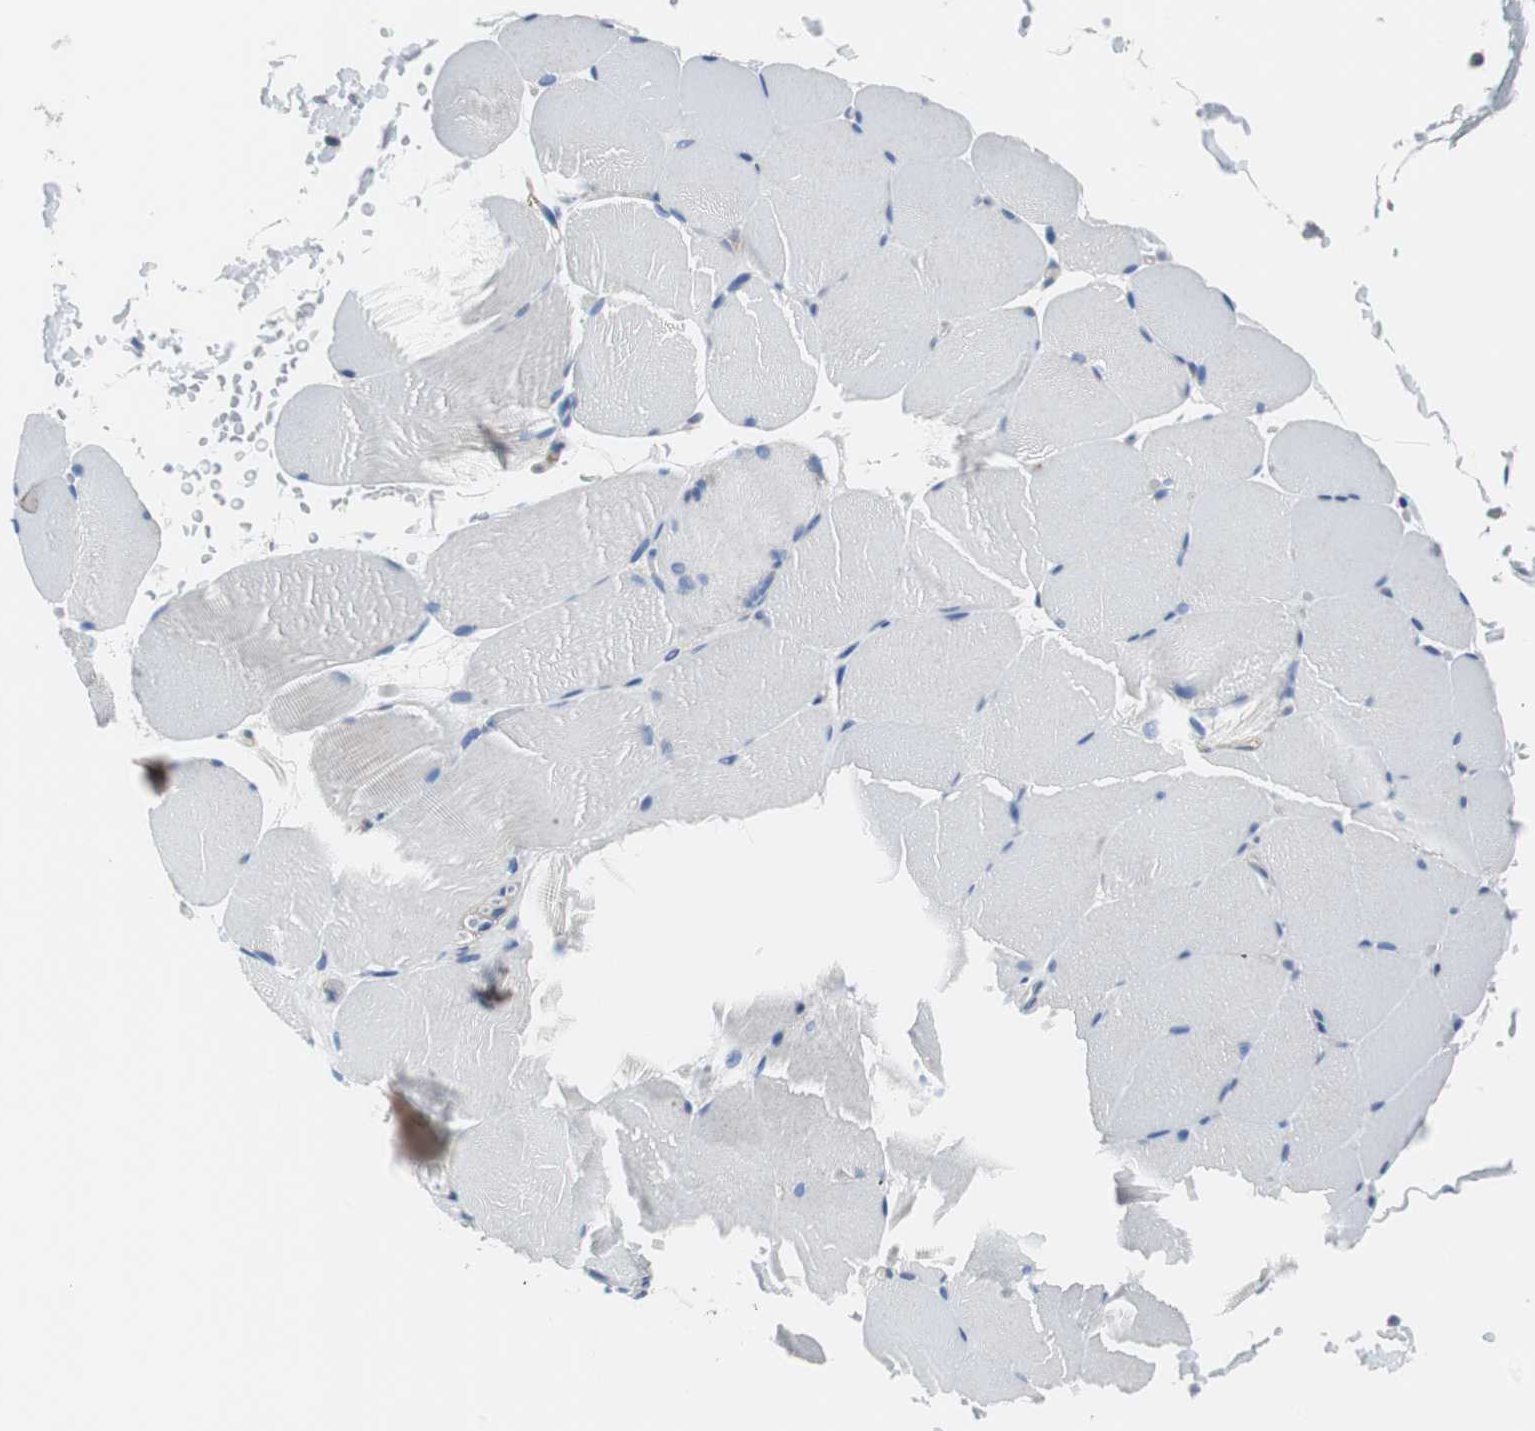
{"staining": {"intensity": "weak", "quantity": "25%-75%", "location": "cytoplasmic/membranous"}, "tissue": "skeletal muscle", "cell_type": "Myocytes", "image_type": "normal", "snomed": [{"axis": "morphology", "description": "Normal tissue, NOS"}, {"axis": "topography", "description": "Skeletal muscle"}, {"axis": "topography", "description": "Parathyroid gland"}], "caption": "About 25%-75% of myocytes in unremarkable human skeletal muscle show weak cytoplasmic/membranous protein positivity as visualized by brown immunohistochemical staining.", "gene": "BRAF", "patient": {"sex": "female", "age": 37}}